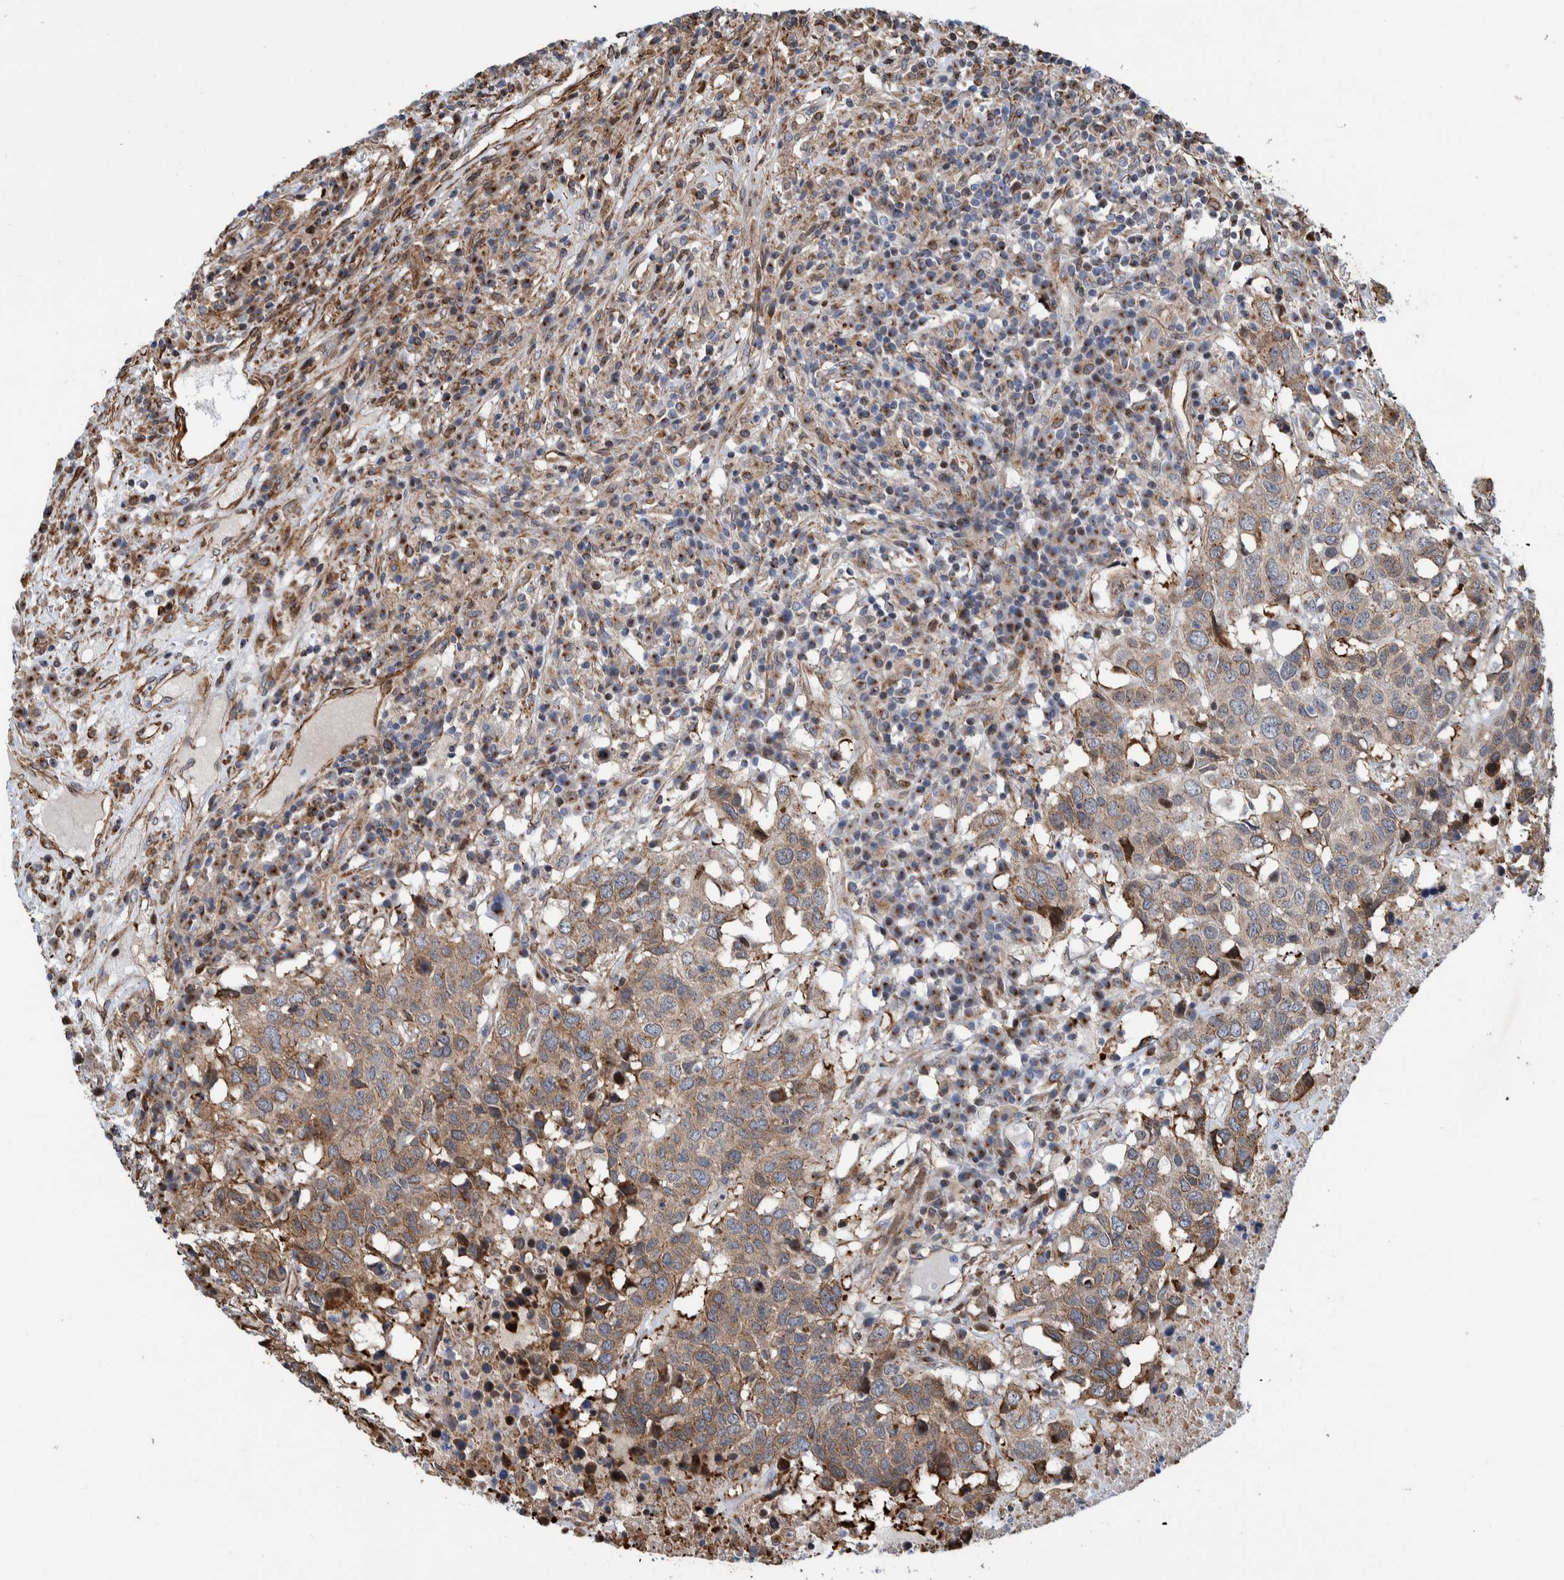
{"staining": {"intensity": "moderate", "quantity": ">75%", "location": "cytoplasmic/membranous"}, "tissue": "head and neck cancer", "cell_type": "Tumor cells", "image_type": "cancer", "snomed": [{"axis": "morphology", "description": "Squamous cell carcinoma, NOS"}, {"axis": "topography", "description": "Head-Neck"}], "caption": "Squamous cell carcinoma (head and neck) stained with IHC exhibits moderate cytoplasmic/membranous expression in about >75% of tumor cells.", "gene": "CCDC57", "patient": {"sex": "male", "age": 66}}